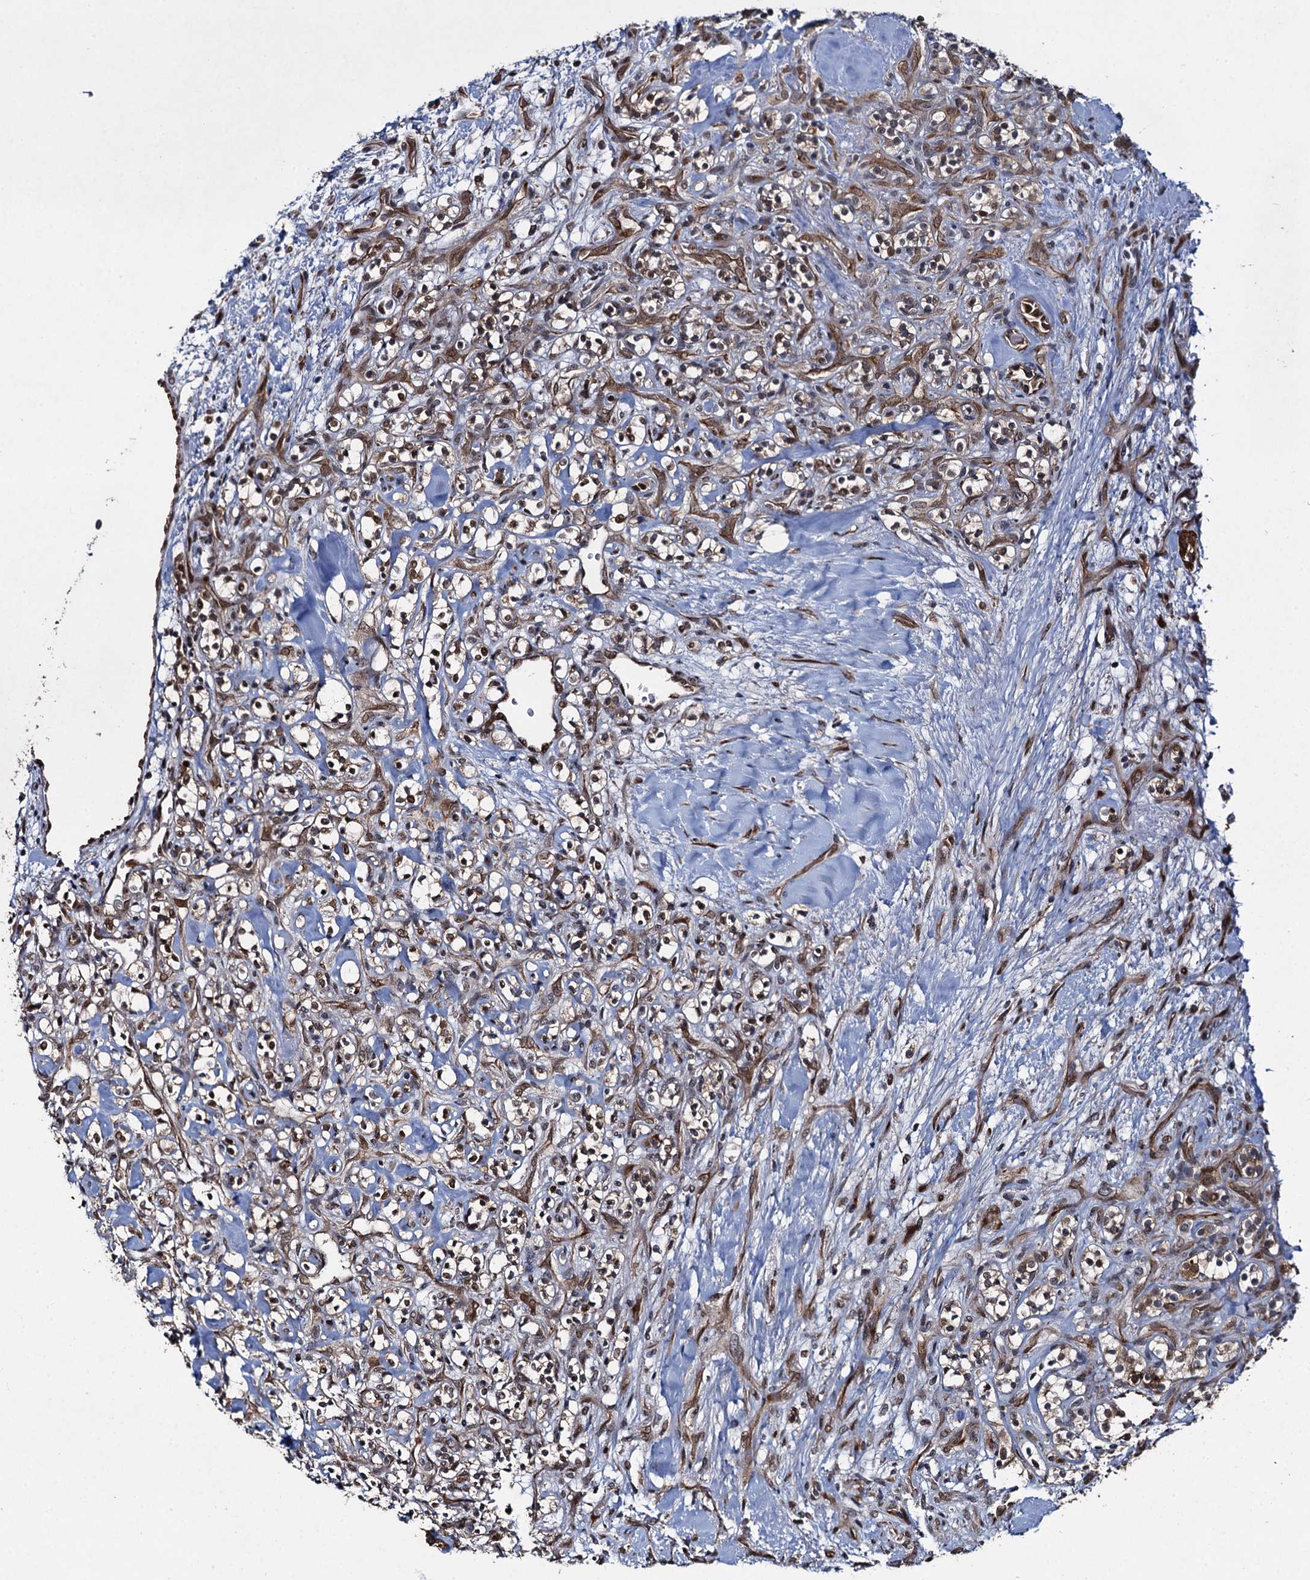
{"staining": {"intensity": "moderate", "quantity": "<25%", "location": "nuclear"}, "tissue": "renal cancer", "cell_type": "Tumor cells", "image_type": "cancer", "snomed": [{"axis": "morphology", "description": "Adenocarcinoma, NOS"}, {"axis": "topography", "description": "Kidney"}], "caption": "Immunohistochemical staining of renal cancer (adenocarcinoma) demonstrates low levels of moderate nuclear staining in about <25% of tumor cells. (DAB IHC, brown staining for protein, blue staining for nuclei).", "gene": "EVX2", "patient": {"sex": "male", "age": 77}}